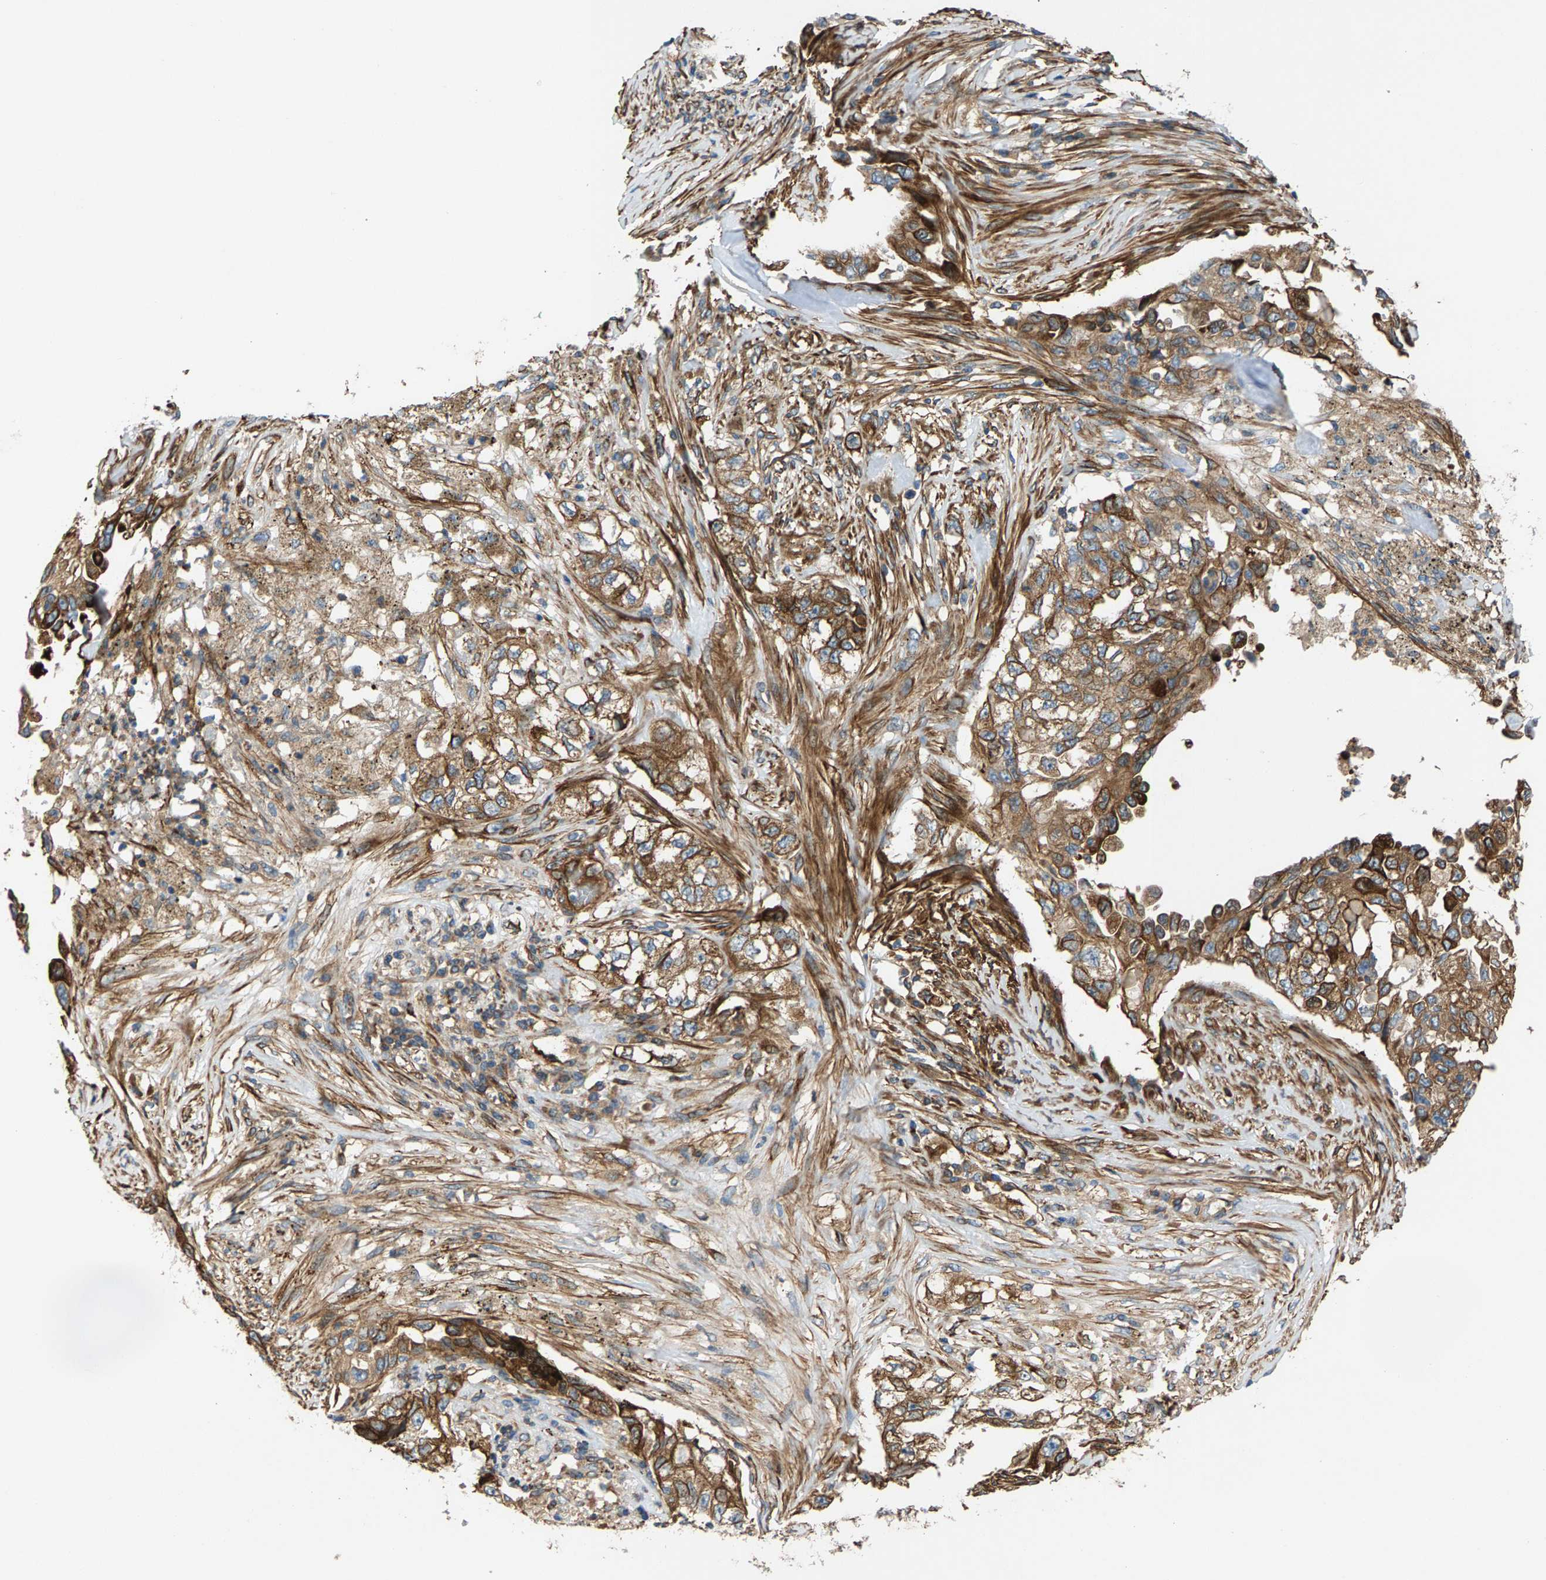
{"staining": {"intensity": "moderate", "quantity": ">75%", "location": "cytoplasmic/membranous"}, "tissue": "lung cancer", "cell_type": "Tumor cells", "image_type": "cancer", "snomed": [{"axis": "morphology", "description": "Adenocarcinoma, NOS"}, {"axis": "topography", "description": "Lung"}], "caption": "A micrograph showing moderate cytoplasmic/membranous staining in approximately >75% of tumor cells in adenocarcinoma (lung), as visualized by brown immunohistochemical staining.", "gene": "PDCL", "patient": {"sex": "female", "age": 51}}